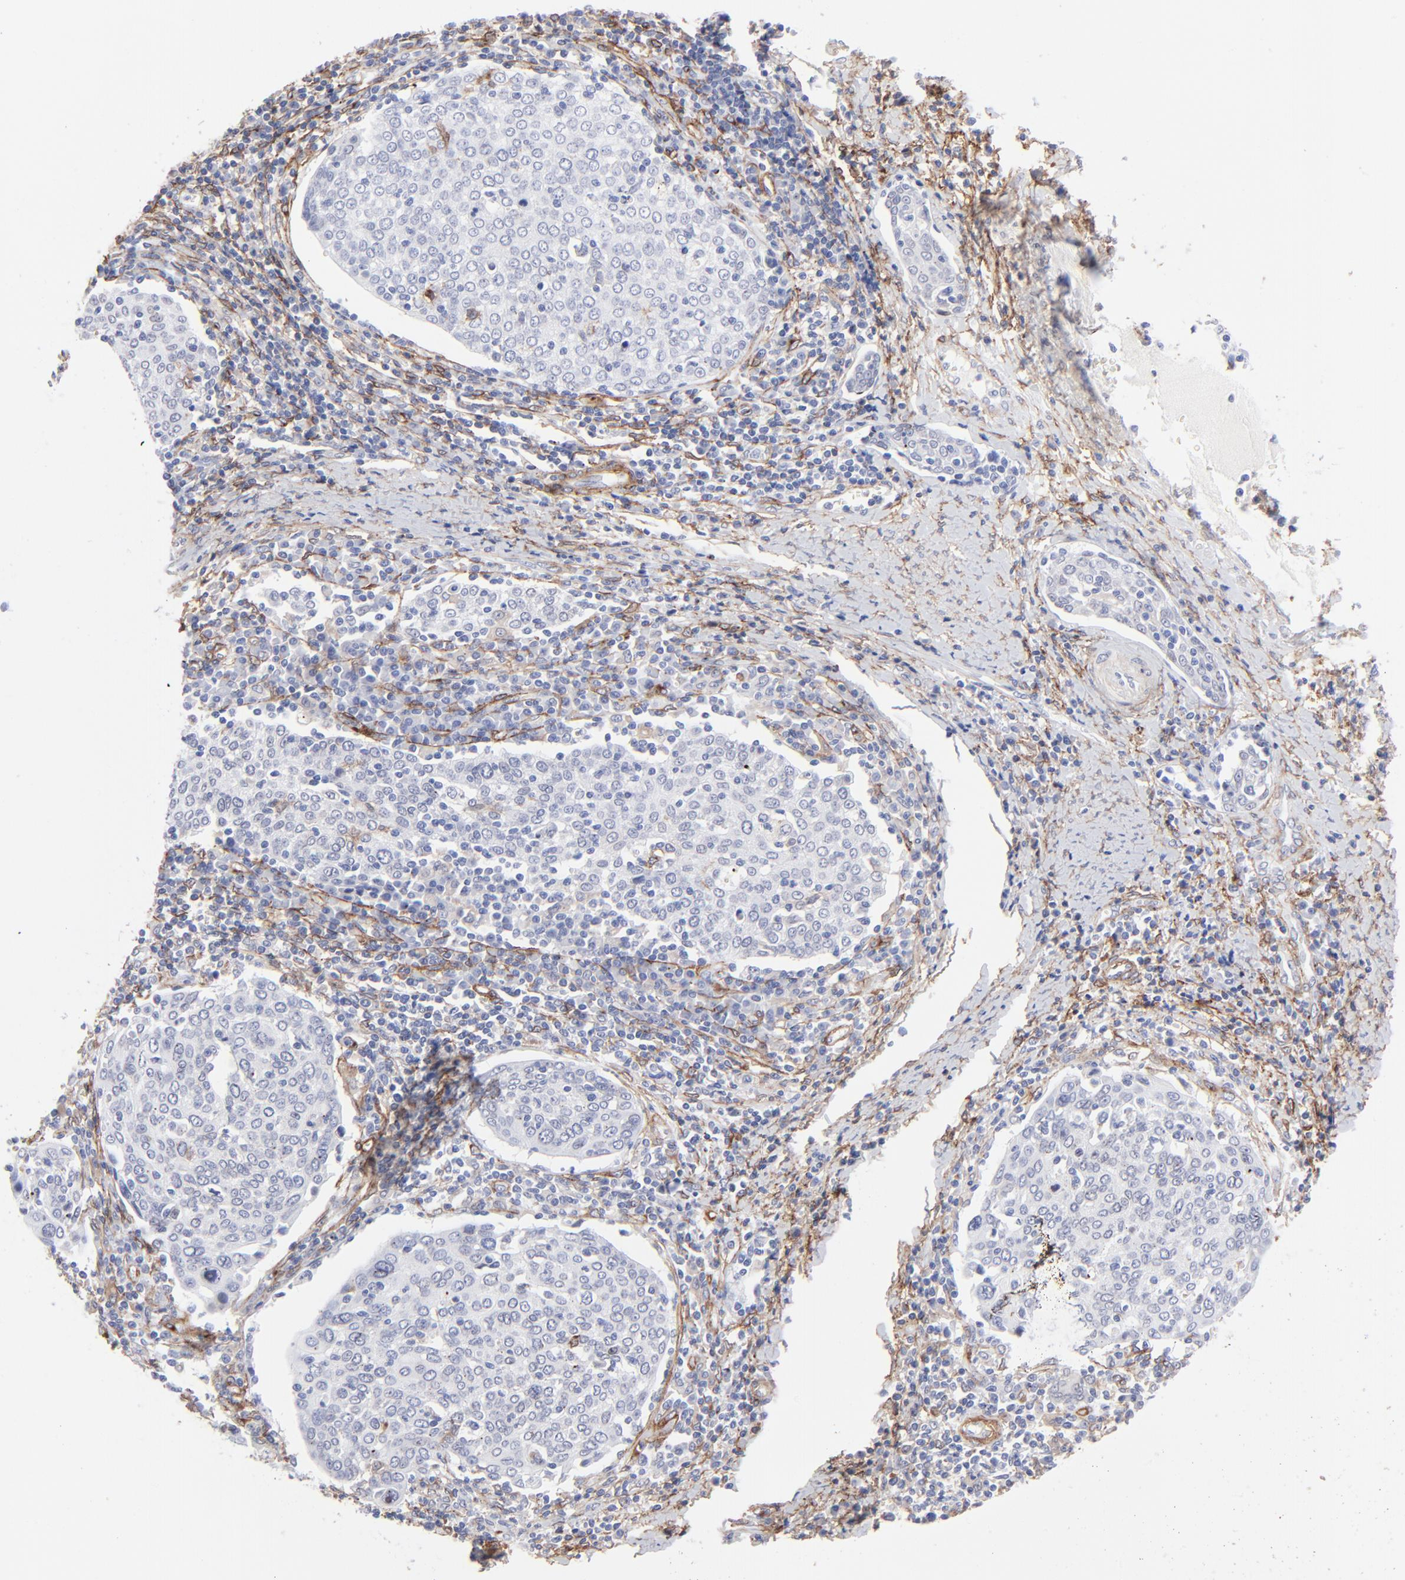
{"staining": {"intensity": "negative", "quantity": "none", "location": "none"}, "tissue": "cervical cancer", "cell_type": "Tumor cells", "image_type": "cancer", "snomed": [{"axis": "morphology", "description": "Squamous cell carcinoma, NOS"}, {"axis": "topography", "description": "Cervix"}], "caption": "Tumor cells show no significant staining in cervical cancer (squamous cell carcinoma).", "gene": "PDGFRB", "patient": {"sex": "female", "age": 40}}